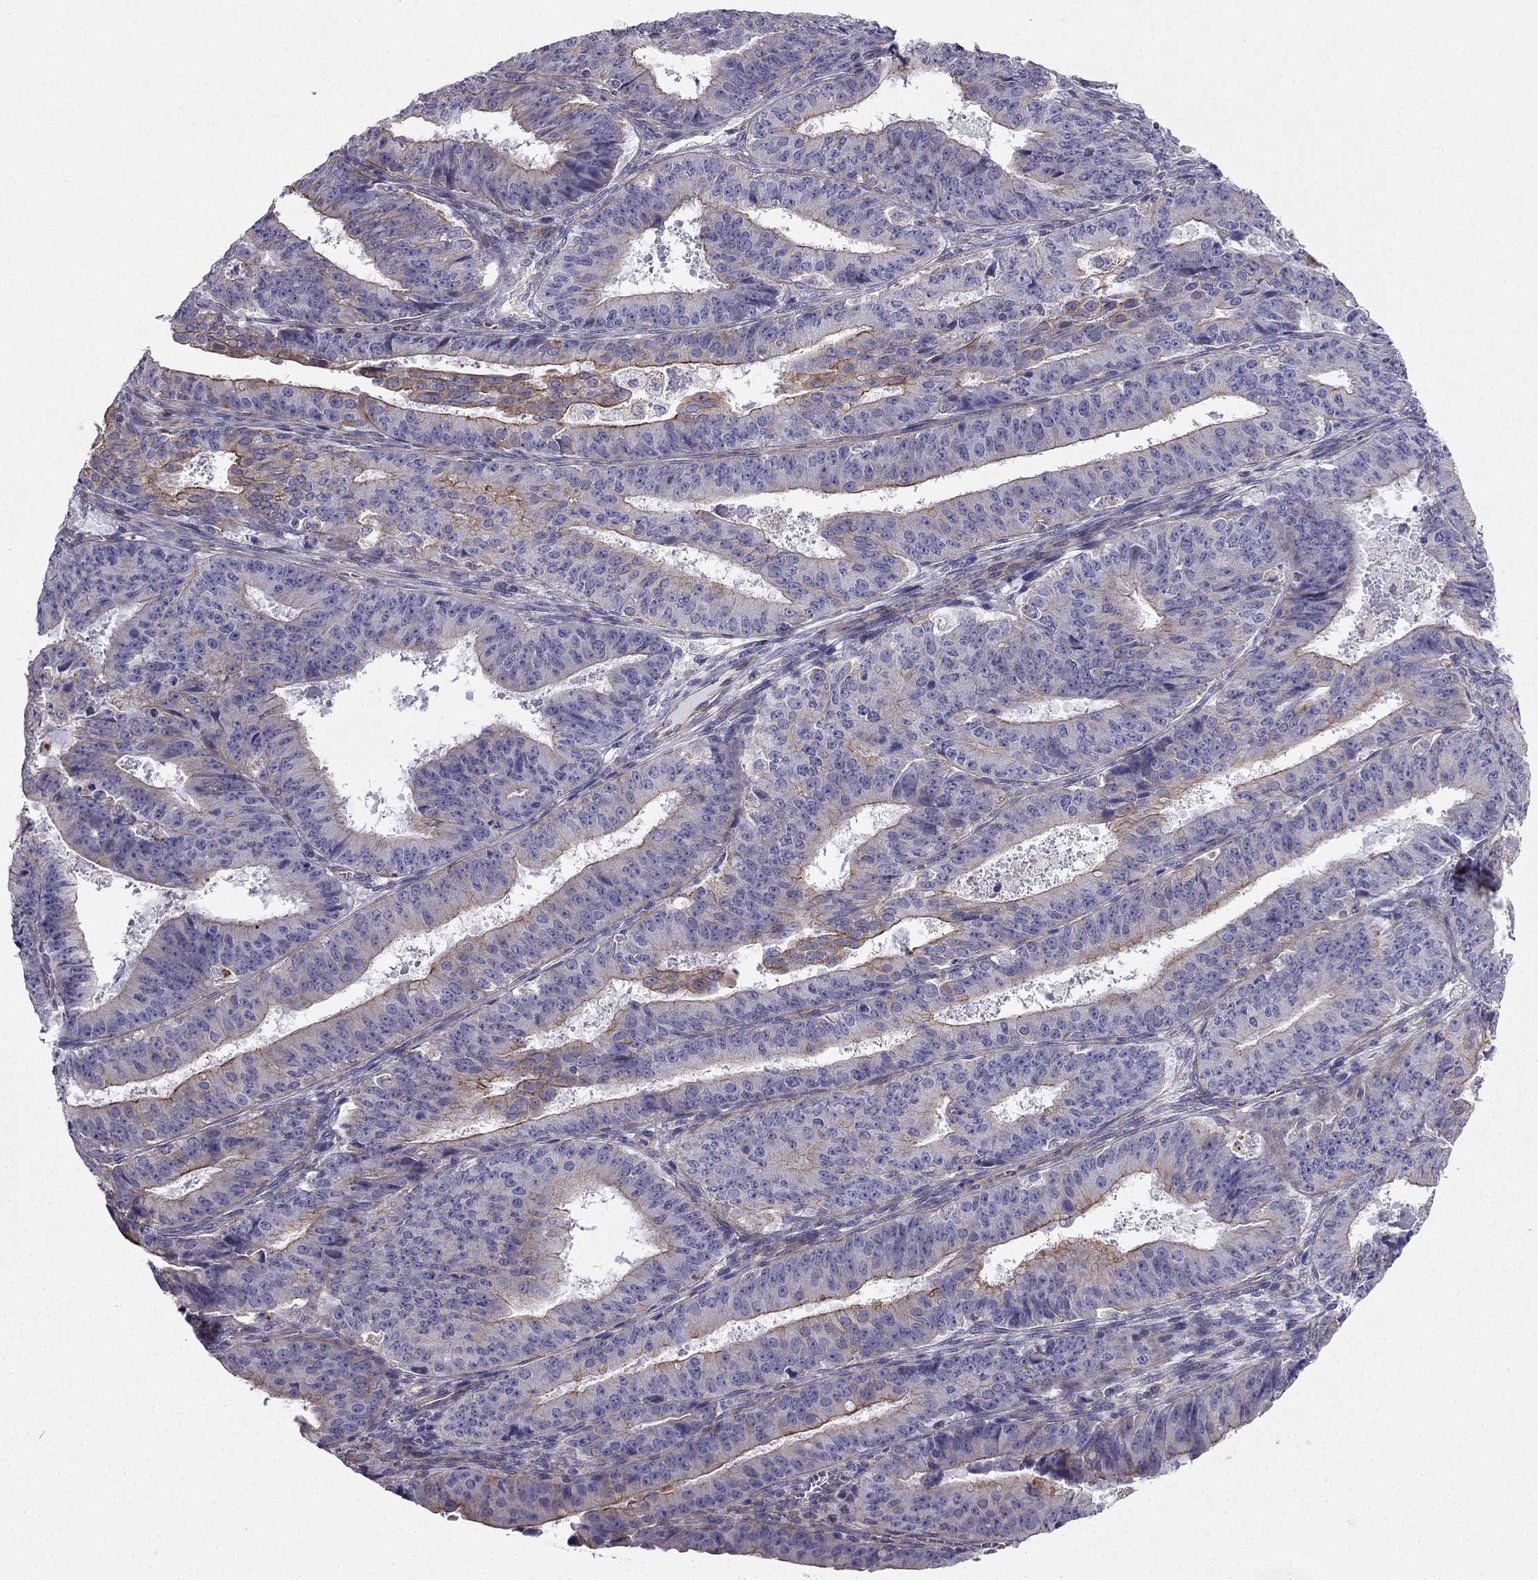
{"staining": {"intensity": "moderate", "quantity": "25%-75%", "location": "cytoplasmic/membranous"}, "tissue": "ovarian cancer", "cell_type": "Tumor cells", "image_type": "cancer", "snomed": [{"axis": "morphology", "description": "Carcinoma, endometroid"}, {"axis": "topography", "description": "Ovary"}], "caption": "Protein expression analysis of human ovarian cancer reveals moderate cytoplasmic/membranous staining in approximately 25%-75% of tumor cells.", "gene": "ENOX1", "patient": {"sex": "female", "age": 42}}